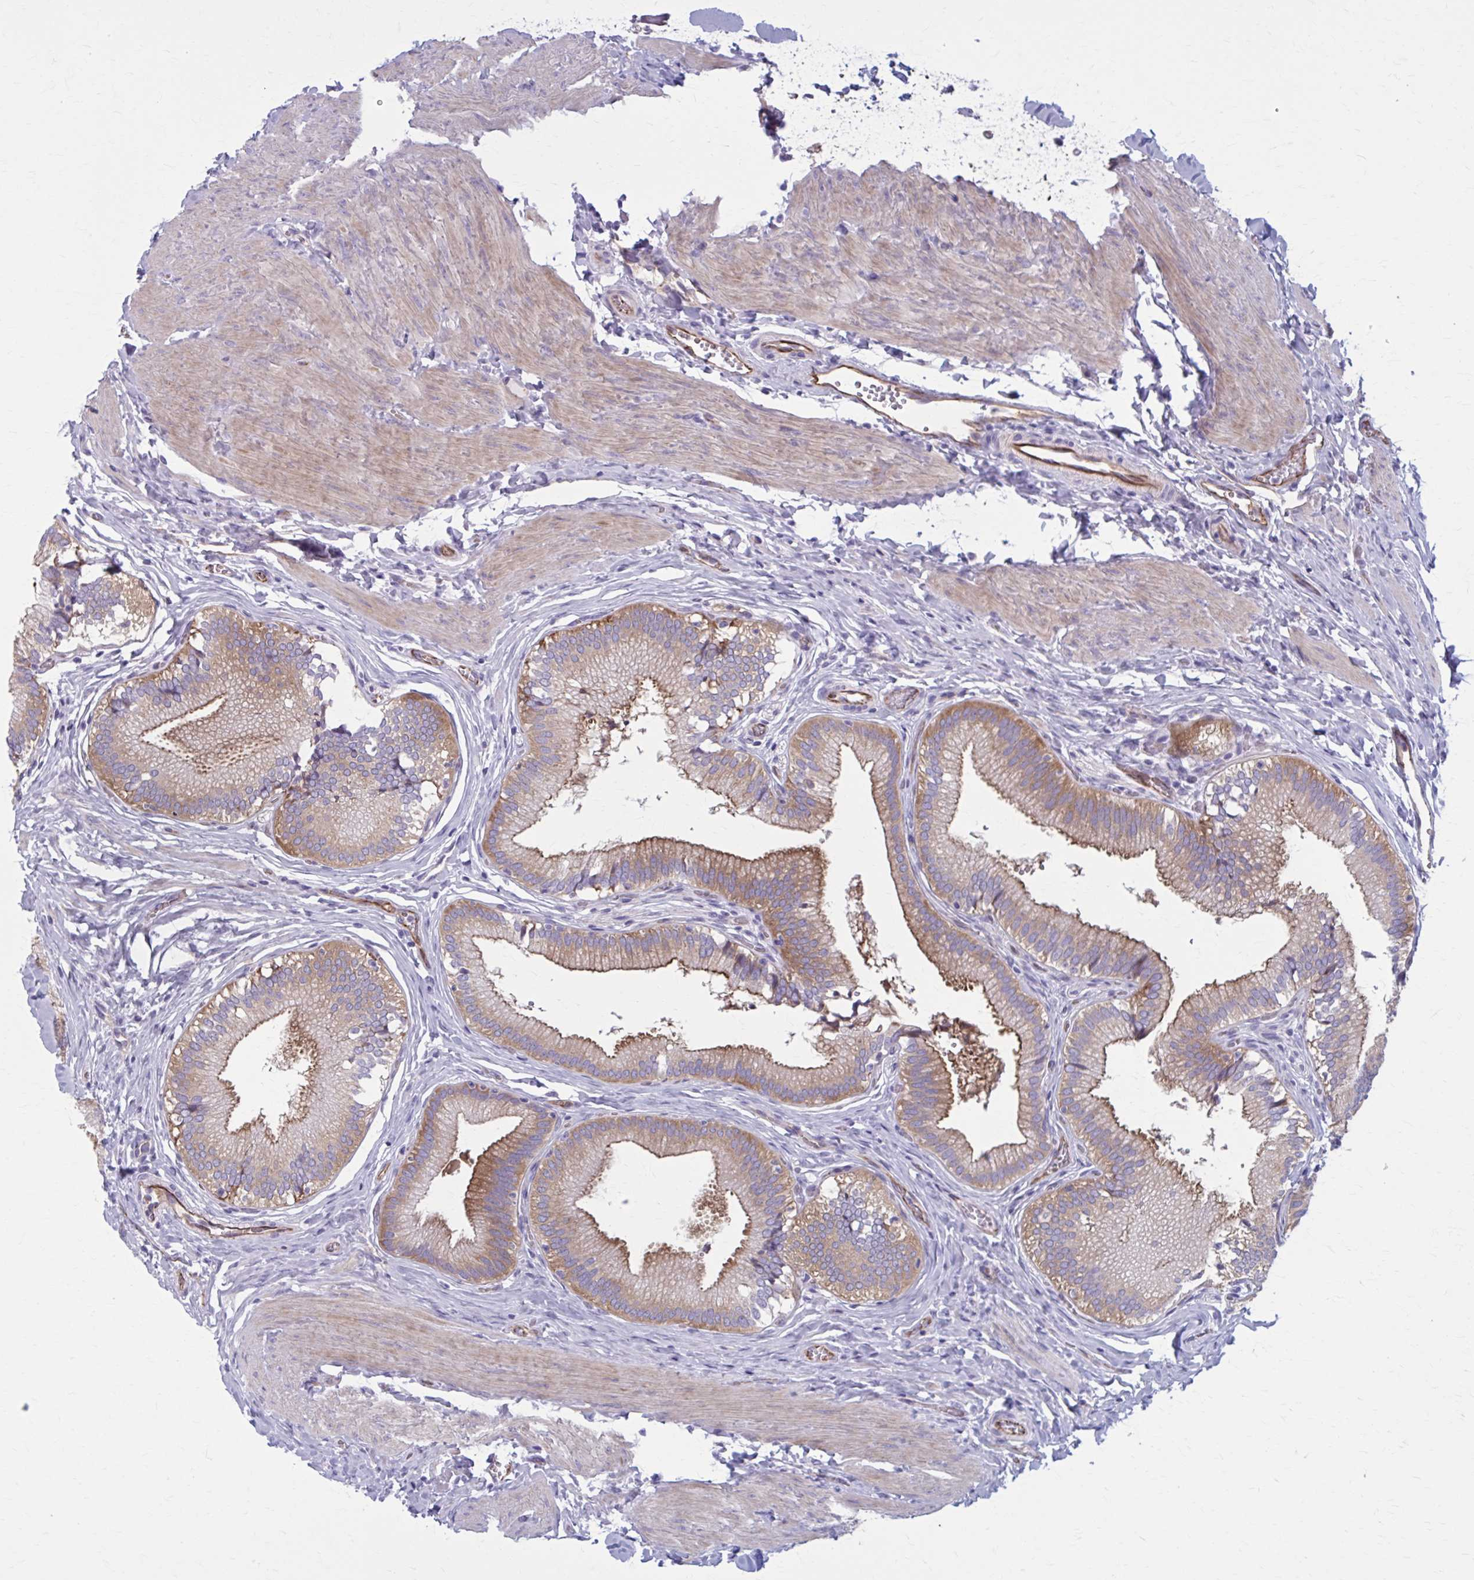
{"staining": {"intensity": "moderate", "quantity": ">75%", "location": "cytoplasmic/membranous"}, "tissue": "gallbladder", "cell_type": "Glandular cells", "image_type": "normal", "snomed": [{"axis": "morphology", "description": "Normal tissue, NOS"}, {"axis": "topography", "description": "Gallbladder"}, {"axis": "topography", "description": "Peripheral nerve tissue"}], "caption": "Immunohistochemistry (IHC) of normal human gallbladder displays medium levels of moderate cytoplasmic/membranous expression in about >75% of glandular cells. (IHC, brightfield microscopy, high magnification).", "gene": "ZDHHC7", "patient": {"sex": "male", "age": 17}}